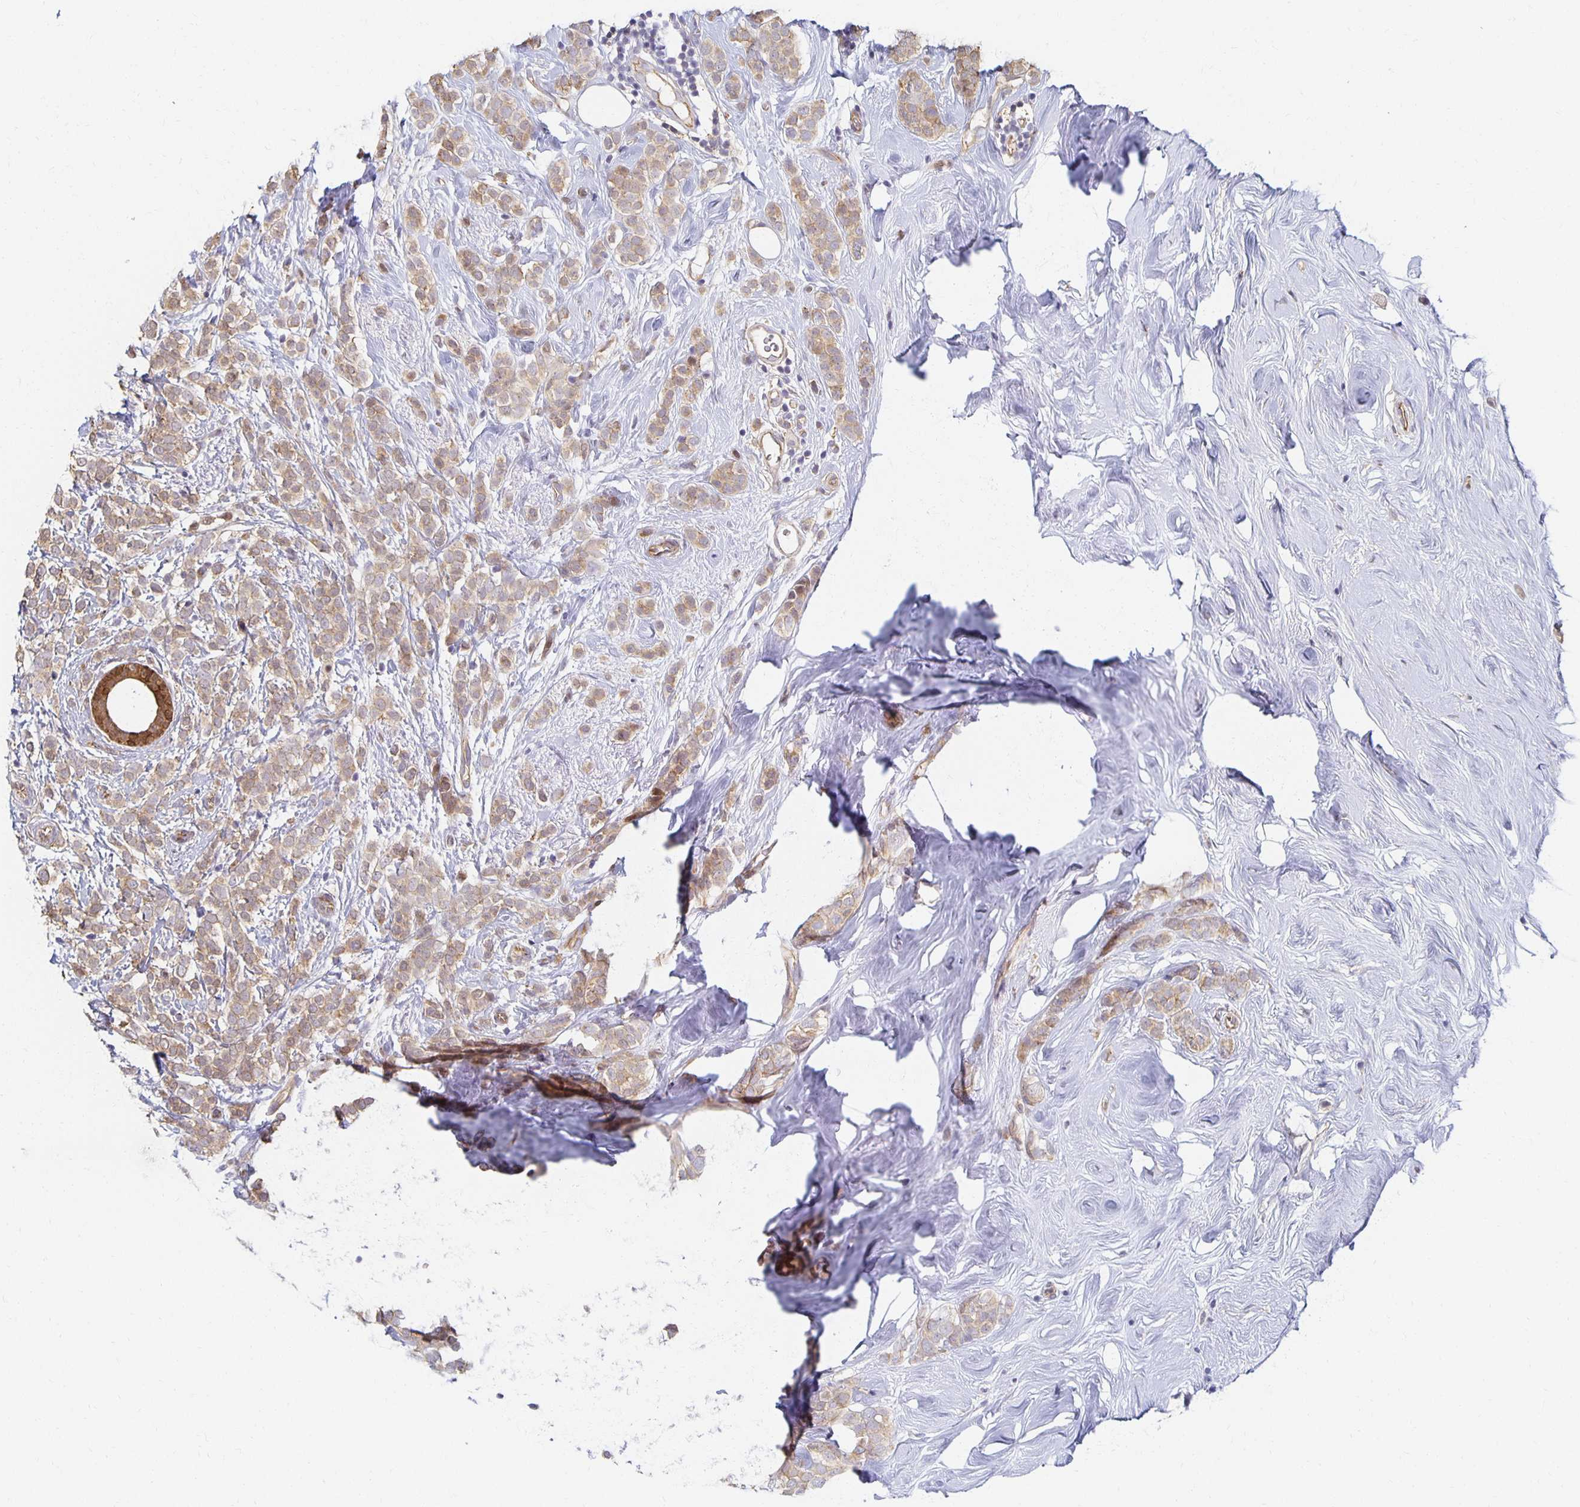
{"staining": {"intensity": "weak", "quantity": ">75%", "location": "cytoplasmic/membranous"}, "tissue": "breast cancer", "cell_type": "Tumor cells", "image_type": "cancer", "snomed": [{"axis": "morphology", "description": "Lobular carcinoma"}, {"axis": "topography", "description": "Breast"}], "caption": "This is a histology image of immunohistochemistry (IHC) staining of breast cancer (lobular carcinoma), which shows weak positivity in the cytoplasmic/membranous of tumor cells.", "gene": "SORL1", "patient": {"sex": "female", "age": 49}}